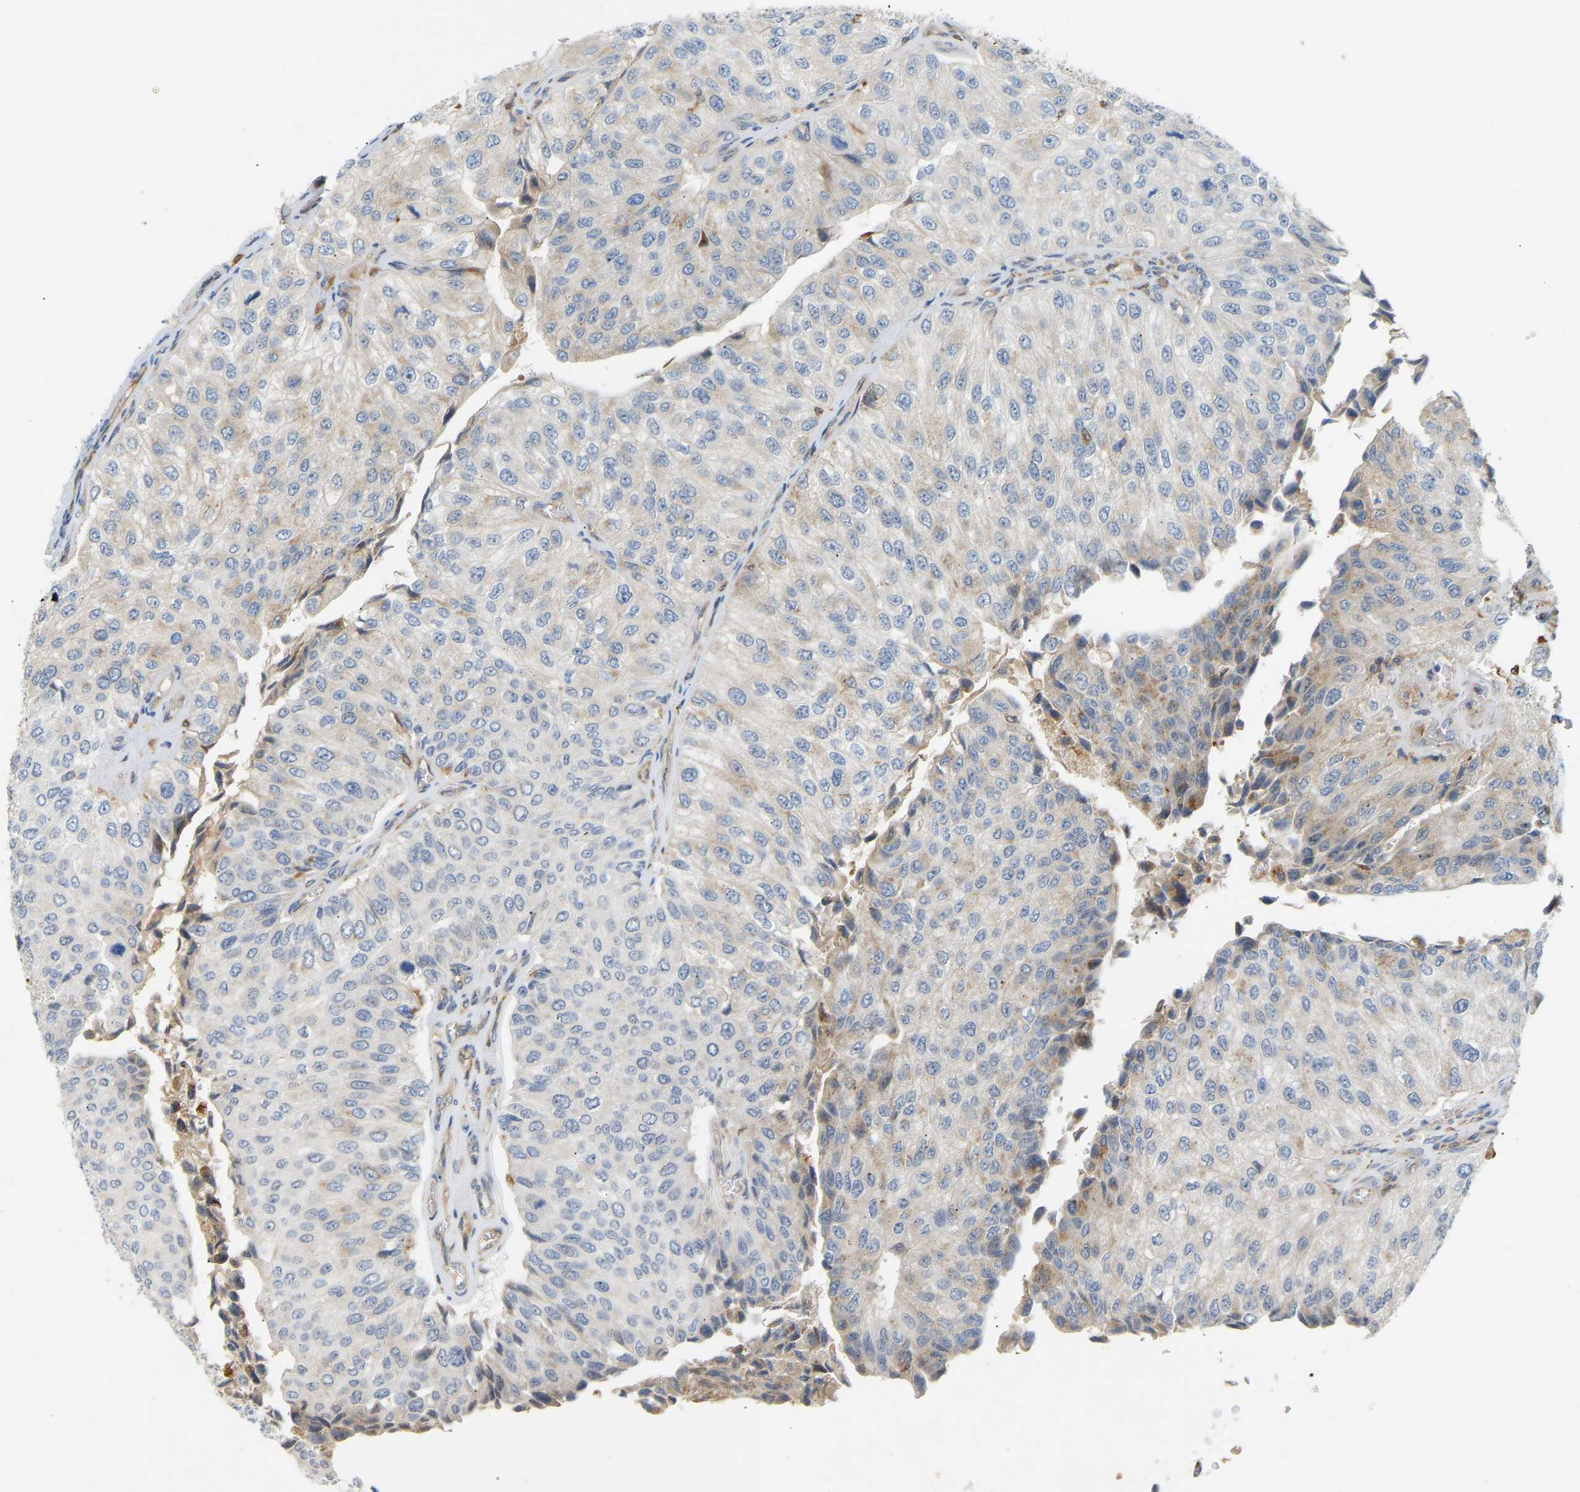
{"staining": {"intensity": "weak", "quantity": "<25%", "location": "cytoplasmic/membranous"}, "tissue": "urothelial cancer", "cell_type": "Tumor cells", "image_type": "cancer", "snomed": [{"axis": "morphology", "description": "Urothelial carcinoma, High grade"}, {"axis": "topography", "description": "Kidney"}, {"axis": "topography", "description": "Urinary bladder"}], "caption": "An immunohistochemistry (IHC) histopathology image of urothelial cancer is shown. There is no staining in tumor cells of urothelial cancer. (Brightfield microscopy of DAB immunohistochemistry at high magnification).", "gene": "PLCG2", "patient": {"sex": "male", "age": 77}}